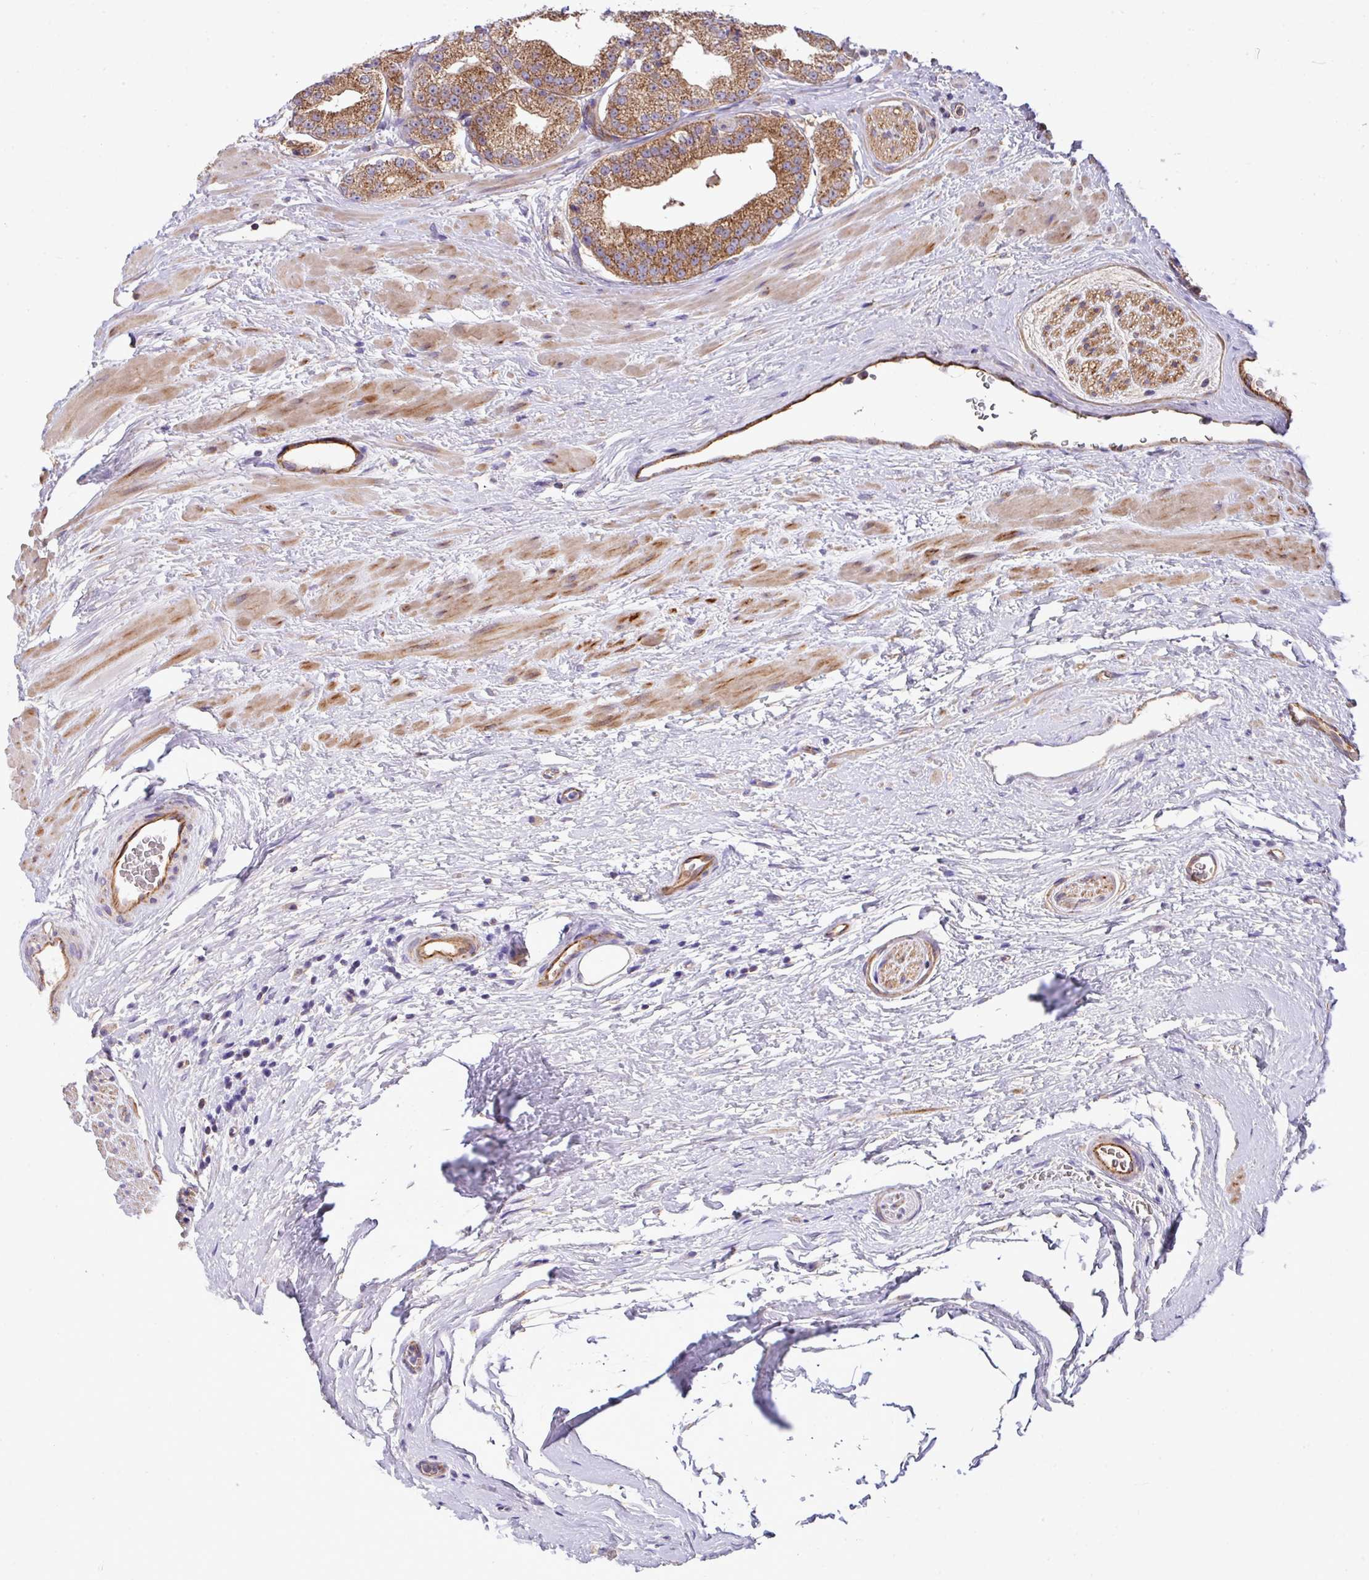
{"staining": {"intensity": "moderate", "quantity": ">75%", "location": "cytoplasmic/membranous"}, "tissue": "prostate cancer", "cell_type": "Tumor cells", "image_type": "cancer", "snomed": [{"axis": "morphology", "description": "Adenocarcinoma, High grade"}, {"axis": "topography", "description": "Prostate"}], "caption": "Human high-grade adenocarcinoma (prostate) stained with a brown dye exhibits moderate cytoplasmic/membranous positive staining in approximately >75% of tumor cells.", "gene": "LRRC53", "patient": {"sex": "male", "age": 68}}